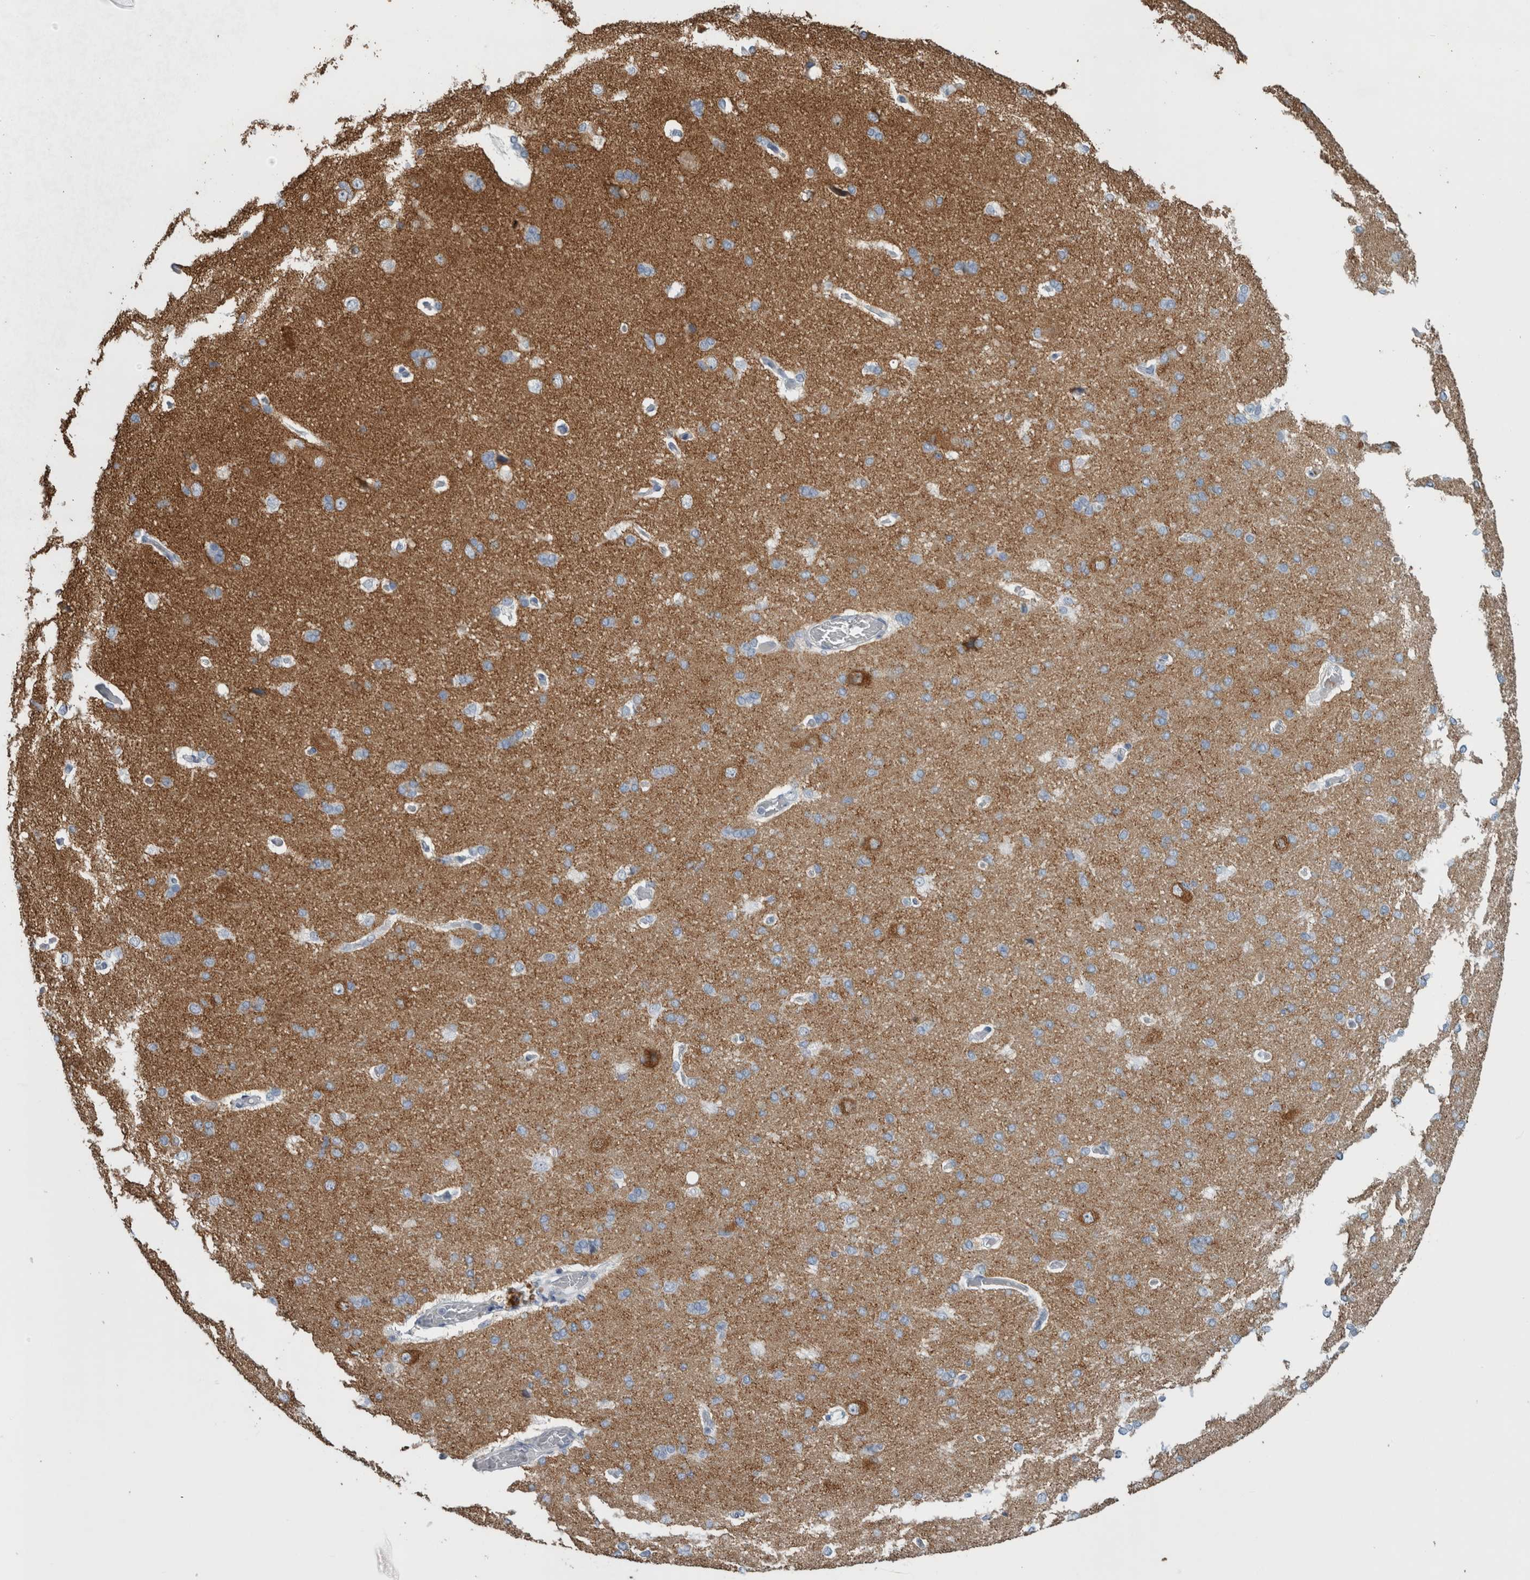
{"staining": {"intensity": "negative", "quantity": "none", "location": "none"}, "tissue": "cerebral cortex", "cell_type": "Endothelial cells", "image_type": "normal", "snomed": [{"axis": "morphology", "description": "Normal tissue, NOS"}, {"axis": "topography", "description": "Cerebral cortex"}], "caption": "The immunohistochemistry (IHC) histopathology image has no significant expression in endothelial cells of cerebral cortex.", "gene": "SH3GL2", "patient": {"sex": "male", "age": 62}}